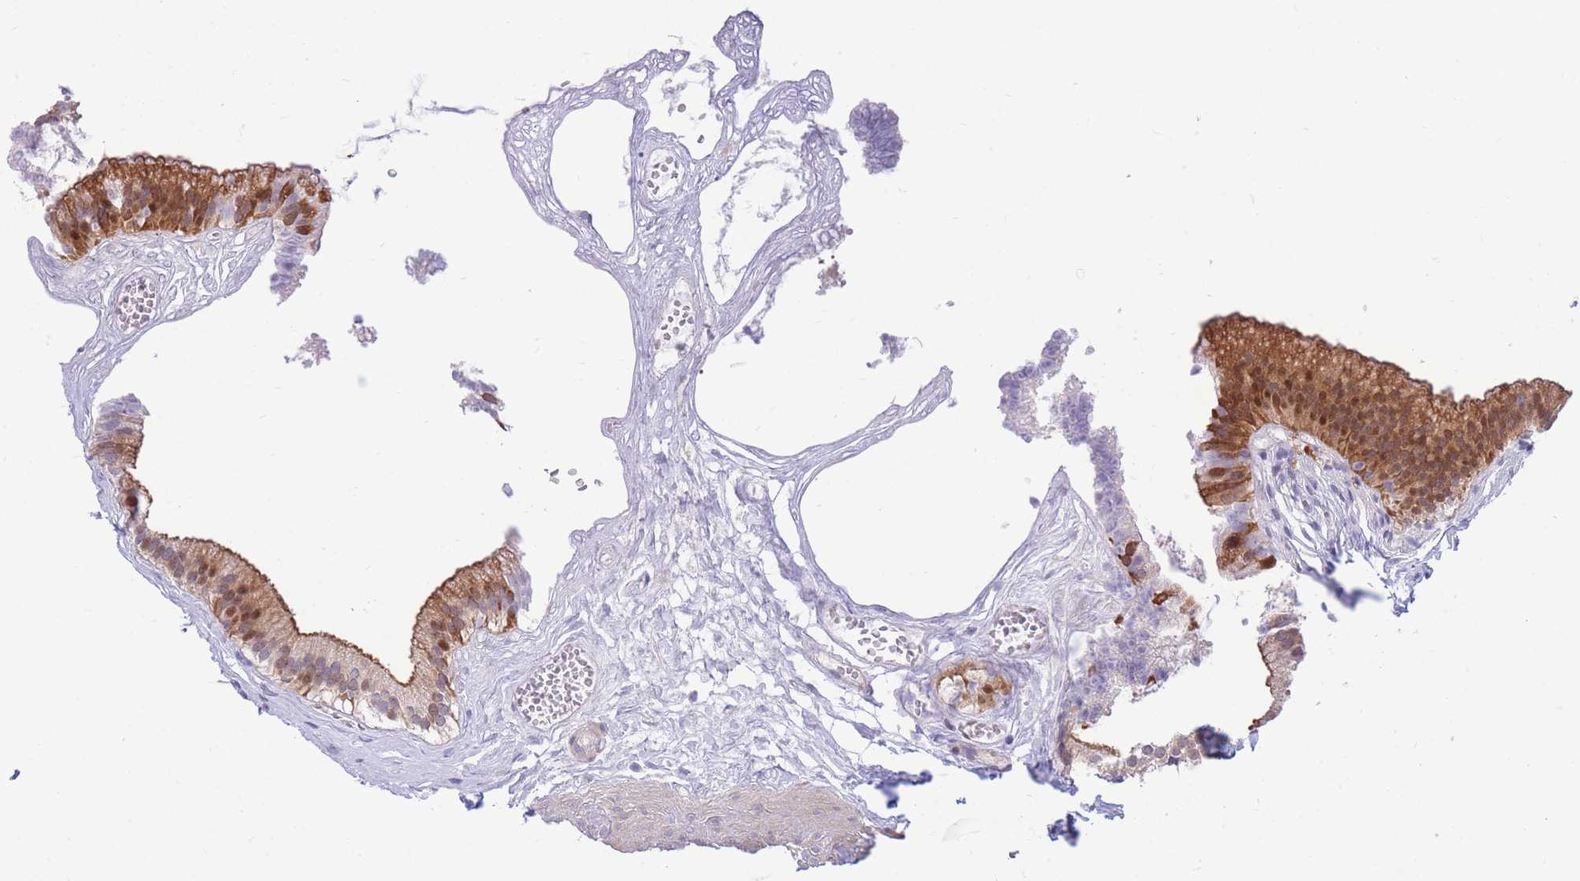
{"staining": {"intensity": "strong", "quantity": ">75%", "location": "cytoplasmic/membranous,nuclear"}, "tissue": "gallbladder", "cell_type": "Glandular cells", "image_type": "normal", "snomed": [{"axis": "morphology", "description": "Normal tissue, NOS"}, {"axis": "topography", "description": "Gallbladder"}], "caption": "Immunohistochemical staining of normal gallbladder shows strong cytoplasmic/membranous,nuclear protein staining in about >75% of glandular cells. Using DAB (brown) and hematoxylin (blue) stains, captured at high magnification using brightfield microscopy.", "gene": "CRACD", "patient": {"sex": "female", "age": 54}}